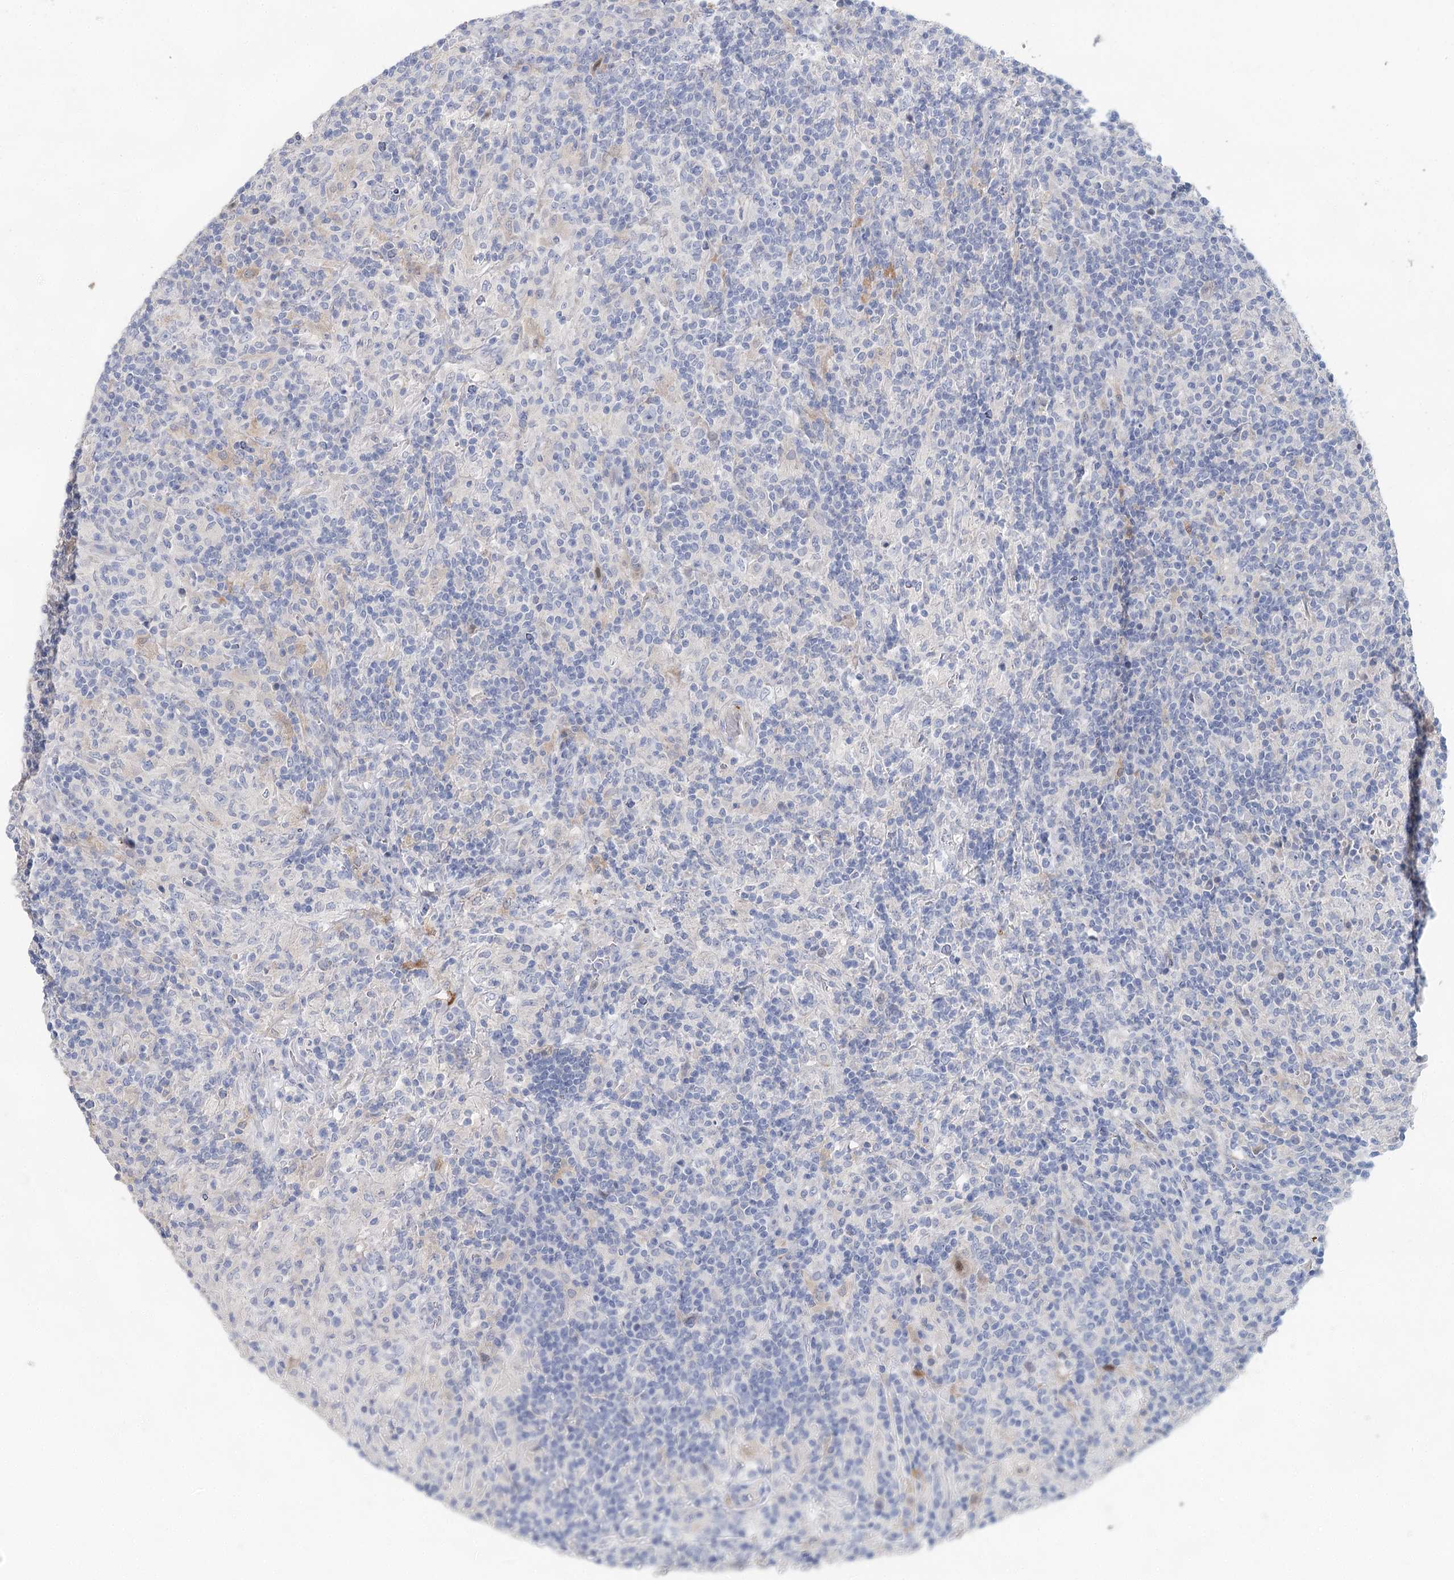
{"staining": {"intensity": "negative", "quantity": "none", "location": "none"}, "tissue": "lymphoma", "cell_type": "Tumor cells", "image_type": "cancer", "snomed": [{"axis": "morphology", "description": "Hodgkin's disease, NOS"}, {"axis": "topography", "description": "Lymph node"}], "caption": "IHC histopathology image of human Hodgkin's disease stained for a protein (brown), which demonstrates no positivity in tumor cells.", "gene": "SLC19A3", "patient": {"sex": "male", "age": 70}}